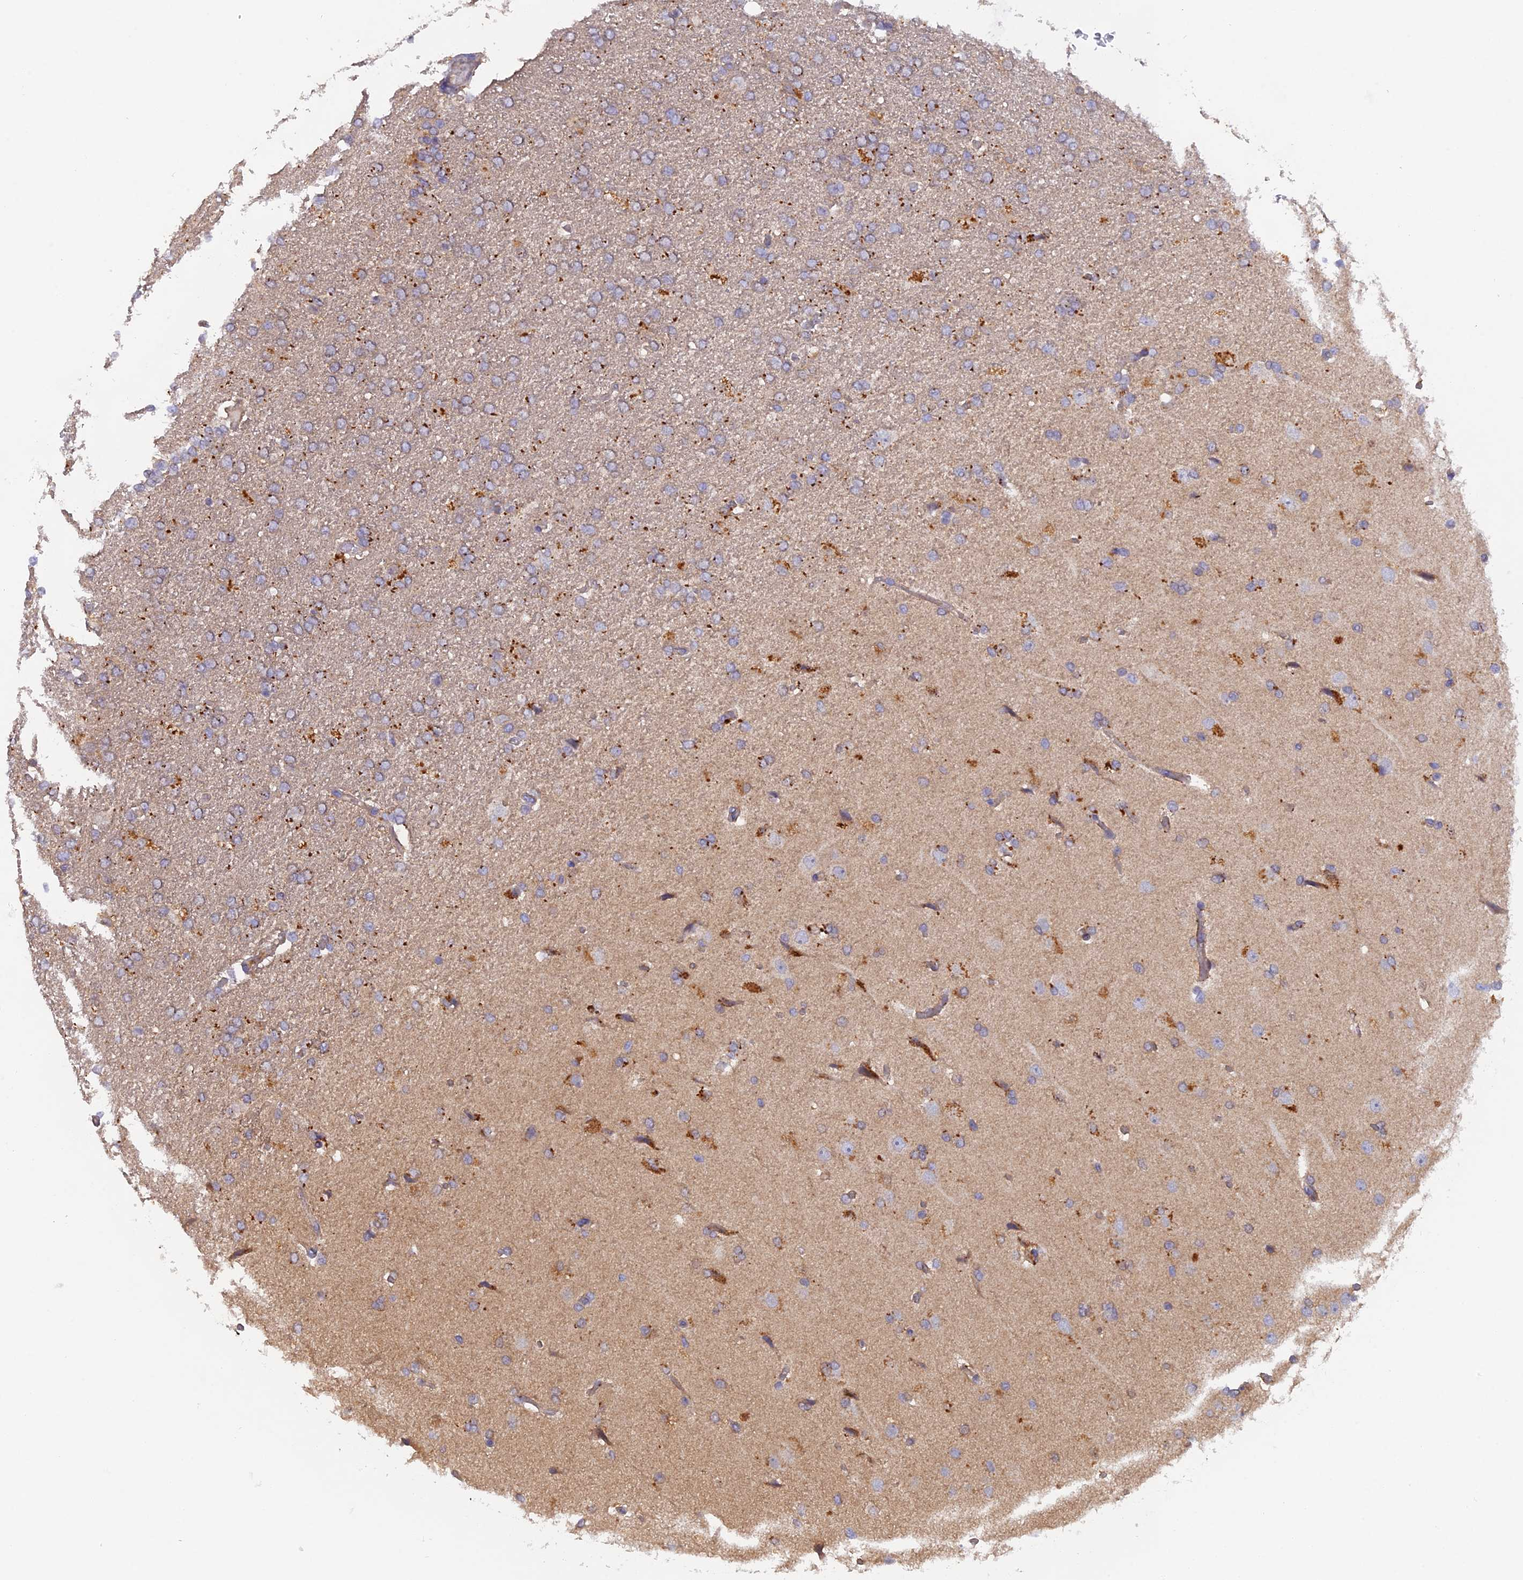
{"staining": {"intensity": "negative", "quantity": "none", "location": "none"}, "tissue": "glioma", "cell_type": "Tumor cells", "image_type": "cancer", "snomed": [{"axis": "morphology", "description": "Glioma, malignant, High grade"}, {"axis": "topography", "description": "Brain"}], "caption": "Immunohistochemistry micrograph of malignant high-grade glioma stained for a protein (brown), which reveals no staining in tumor cells.", "gene": "FZR1", "patient": {"sex": "male", "age": 72}}